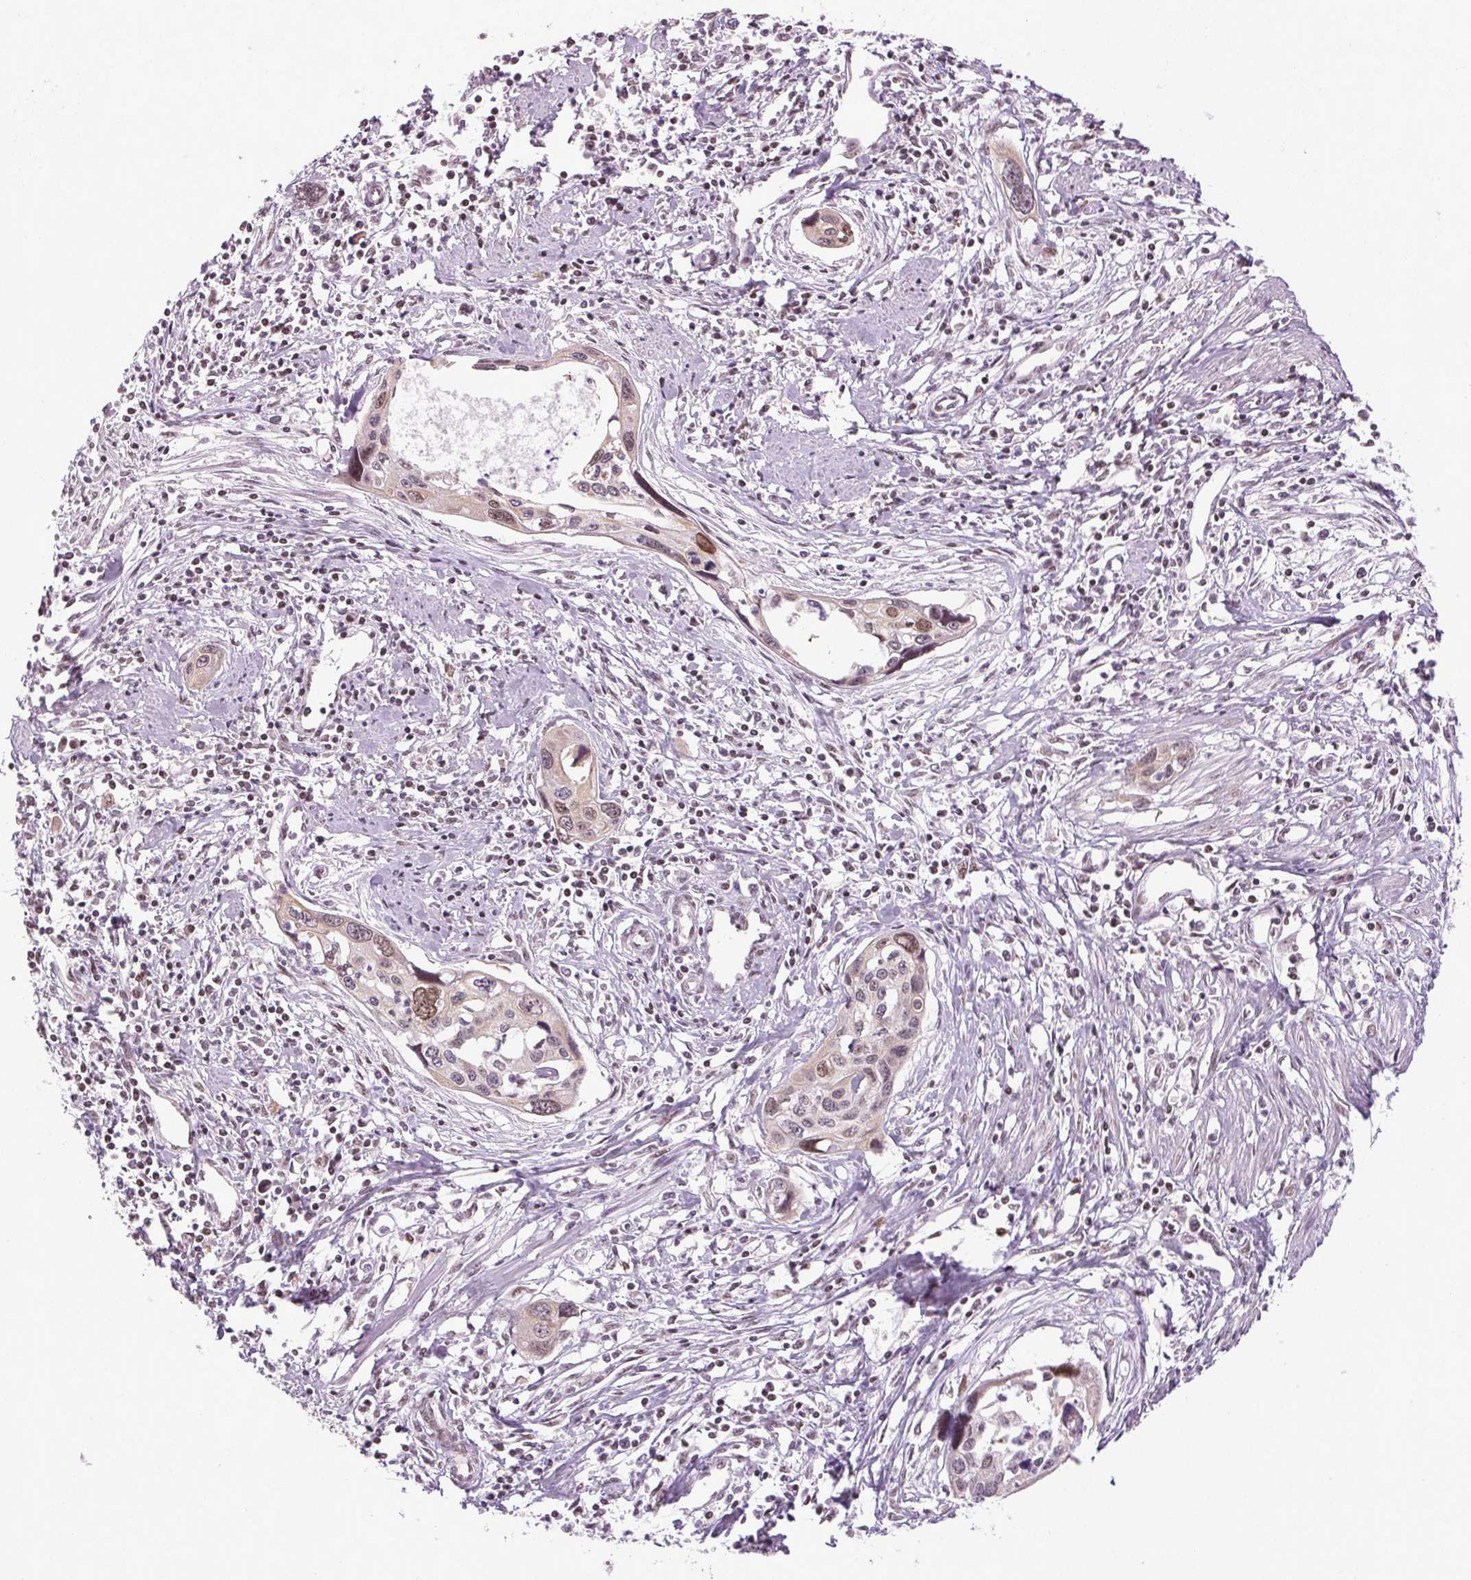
{"staining": {"intensity": "moderate", "quantity": "25%-75%", "location": "nuclear"}, "tissue": "cervical cancer", "cell_type": "Tumor cells", "image_type": "cancer", "snomed": [{"axis": "morphology", "description": "Squamous cell carcinoma, NOS"}, {"axis": "topography", "description": "Cervix"}], "caption": "A micrograph of squamous cell carcinoma (cervical) stained for a protein shows moderate nuclear brown staining in tumor cells.", "gene": "XPC", "patient": {"sex": "female", "age": 70}}